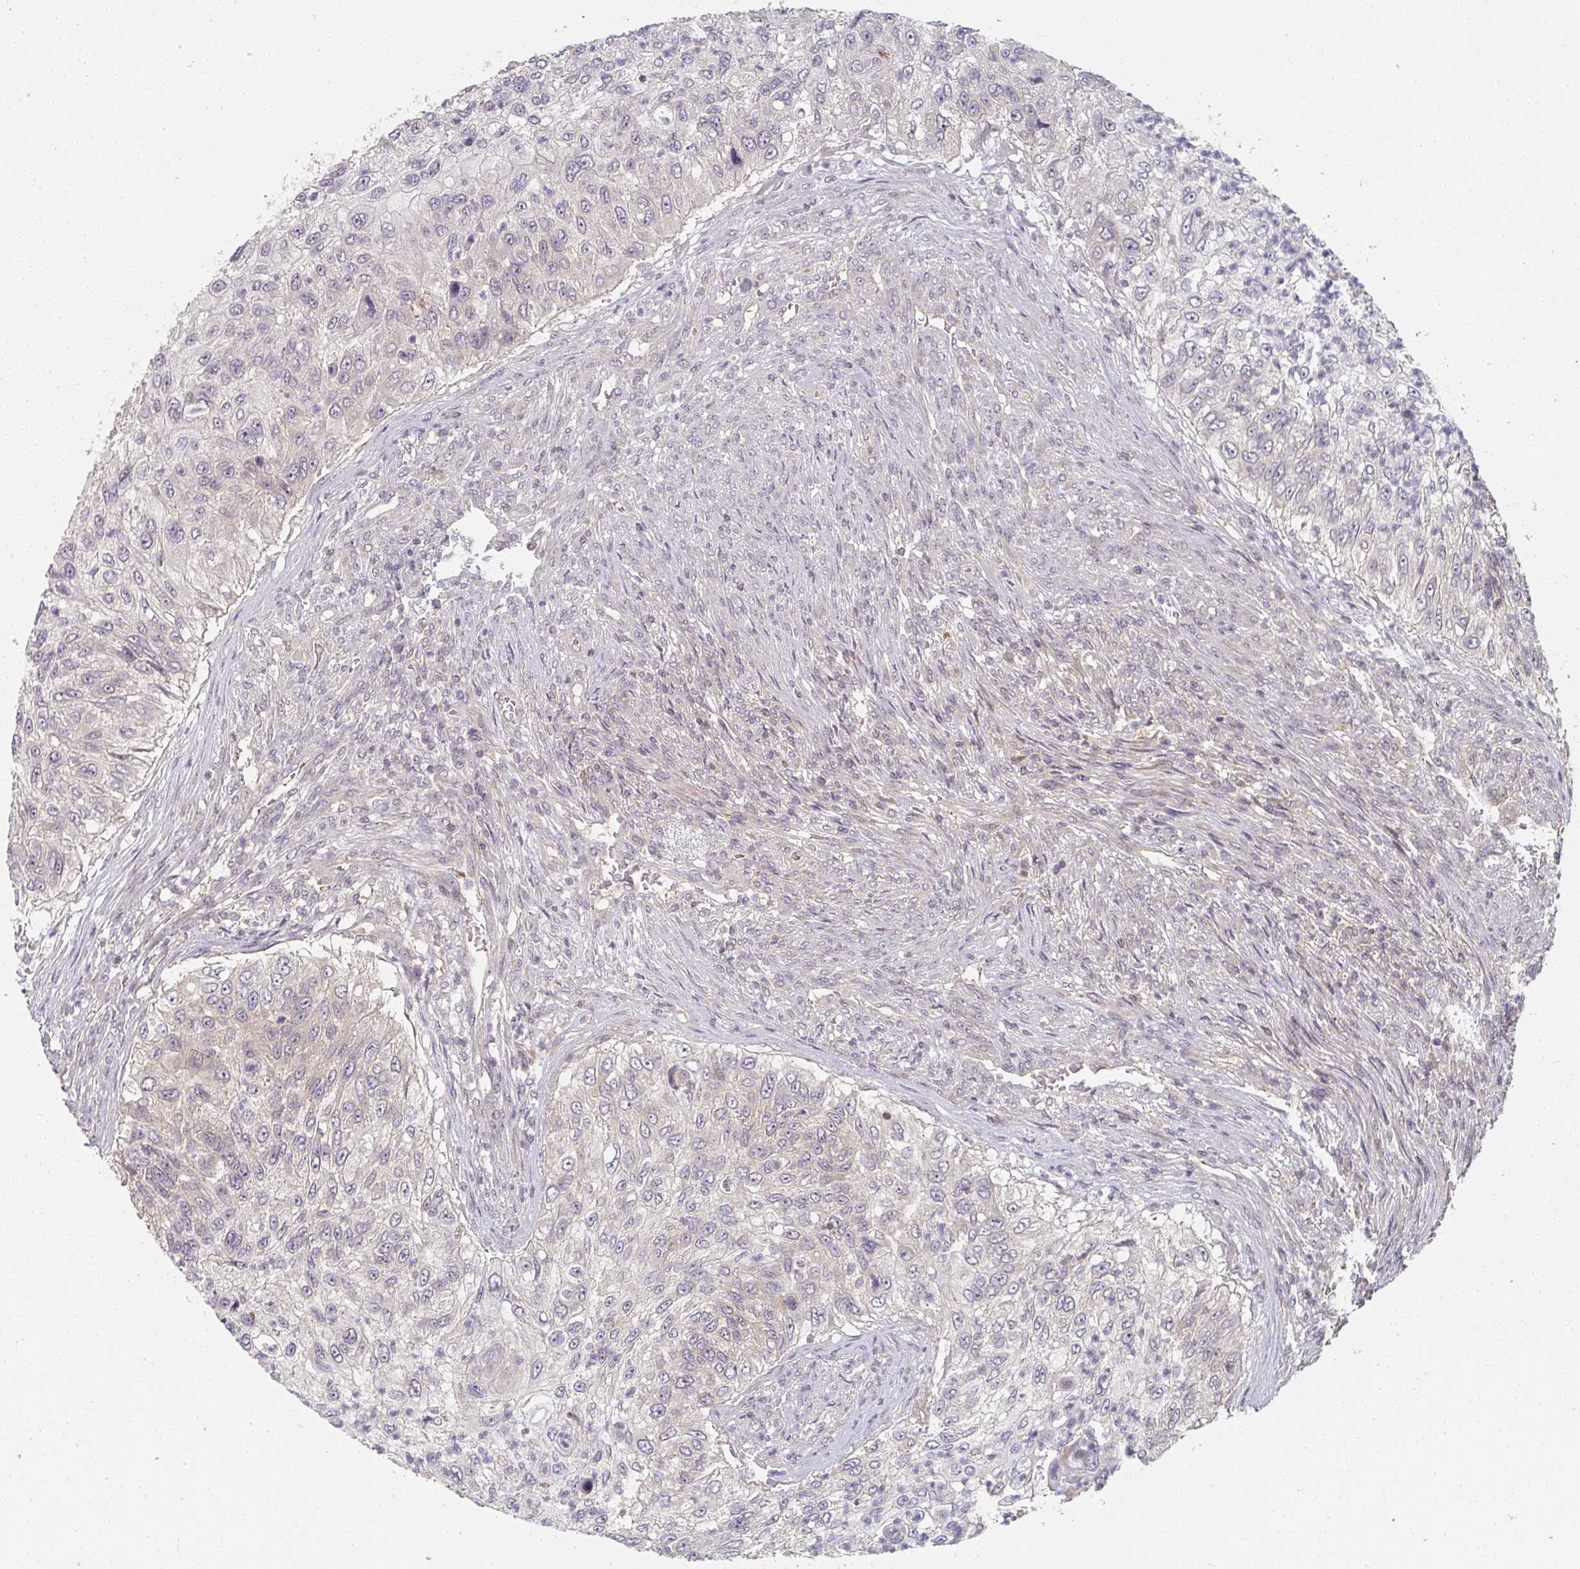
{"staining": {"intensity": "negative", "quantity": "none", "location": "none"}, "tissue": "urothelial cancer", "cell_type": "Tumor cells", "image_type": "cancer", "snomed": [{"axis": "morphology", "description": "Urothelial carcinoma, High grade"}, {"axis": "topography", "description": "Urinary bladder"}], "caption": "DAB (3,3'-diaminobenzidine) immunohistochemical staining of human urothelial cancer reveals no significant staining in tumor cells.", "gene": "RANGRF", "patient": {"sex": "female", "age": 60}}